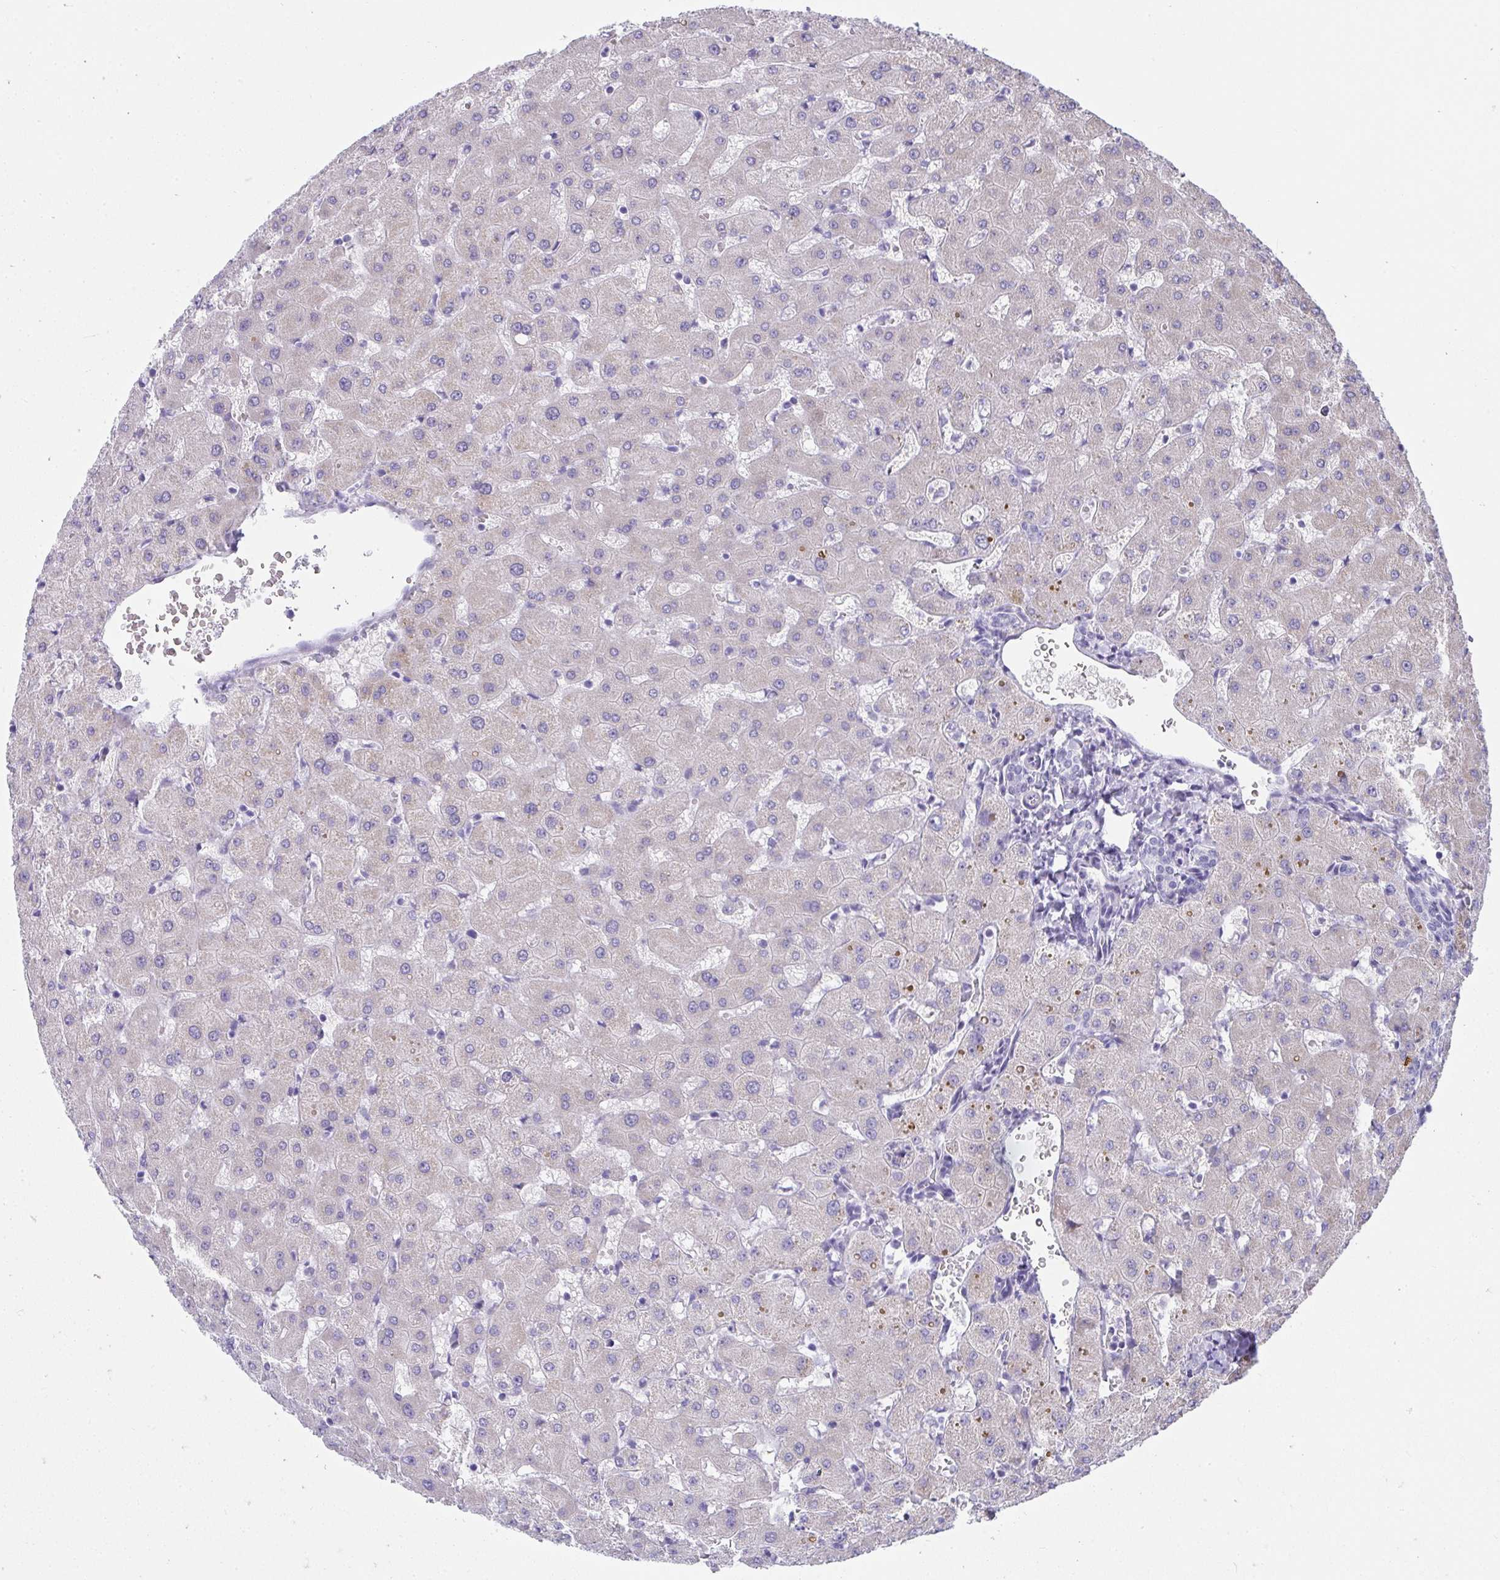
{"staining": {"intensity": "negative", "quantity": "none", "location": "none"}, "tissue": "liver", "cell_type": "Cholangiocytes", "image_type": "normal", "snomed": [{"axis": "morphology", "description": "Normal tissue, NOS"}, {"axis": "topography", "description": "Liver"}], "caption": "Immunohistochemical staining of unremarkable human liver reveals no significant staining in cholangiocytes.", "gene": "ZSWIM3", "patient": {"sex": "female", "age": 63}}